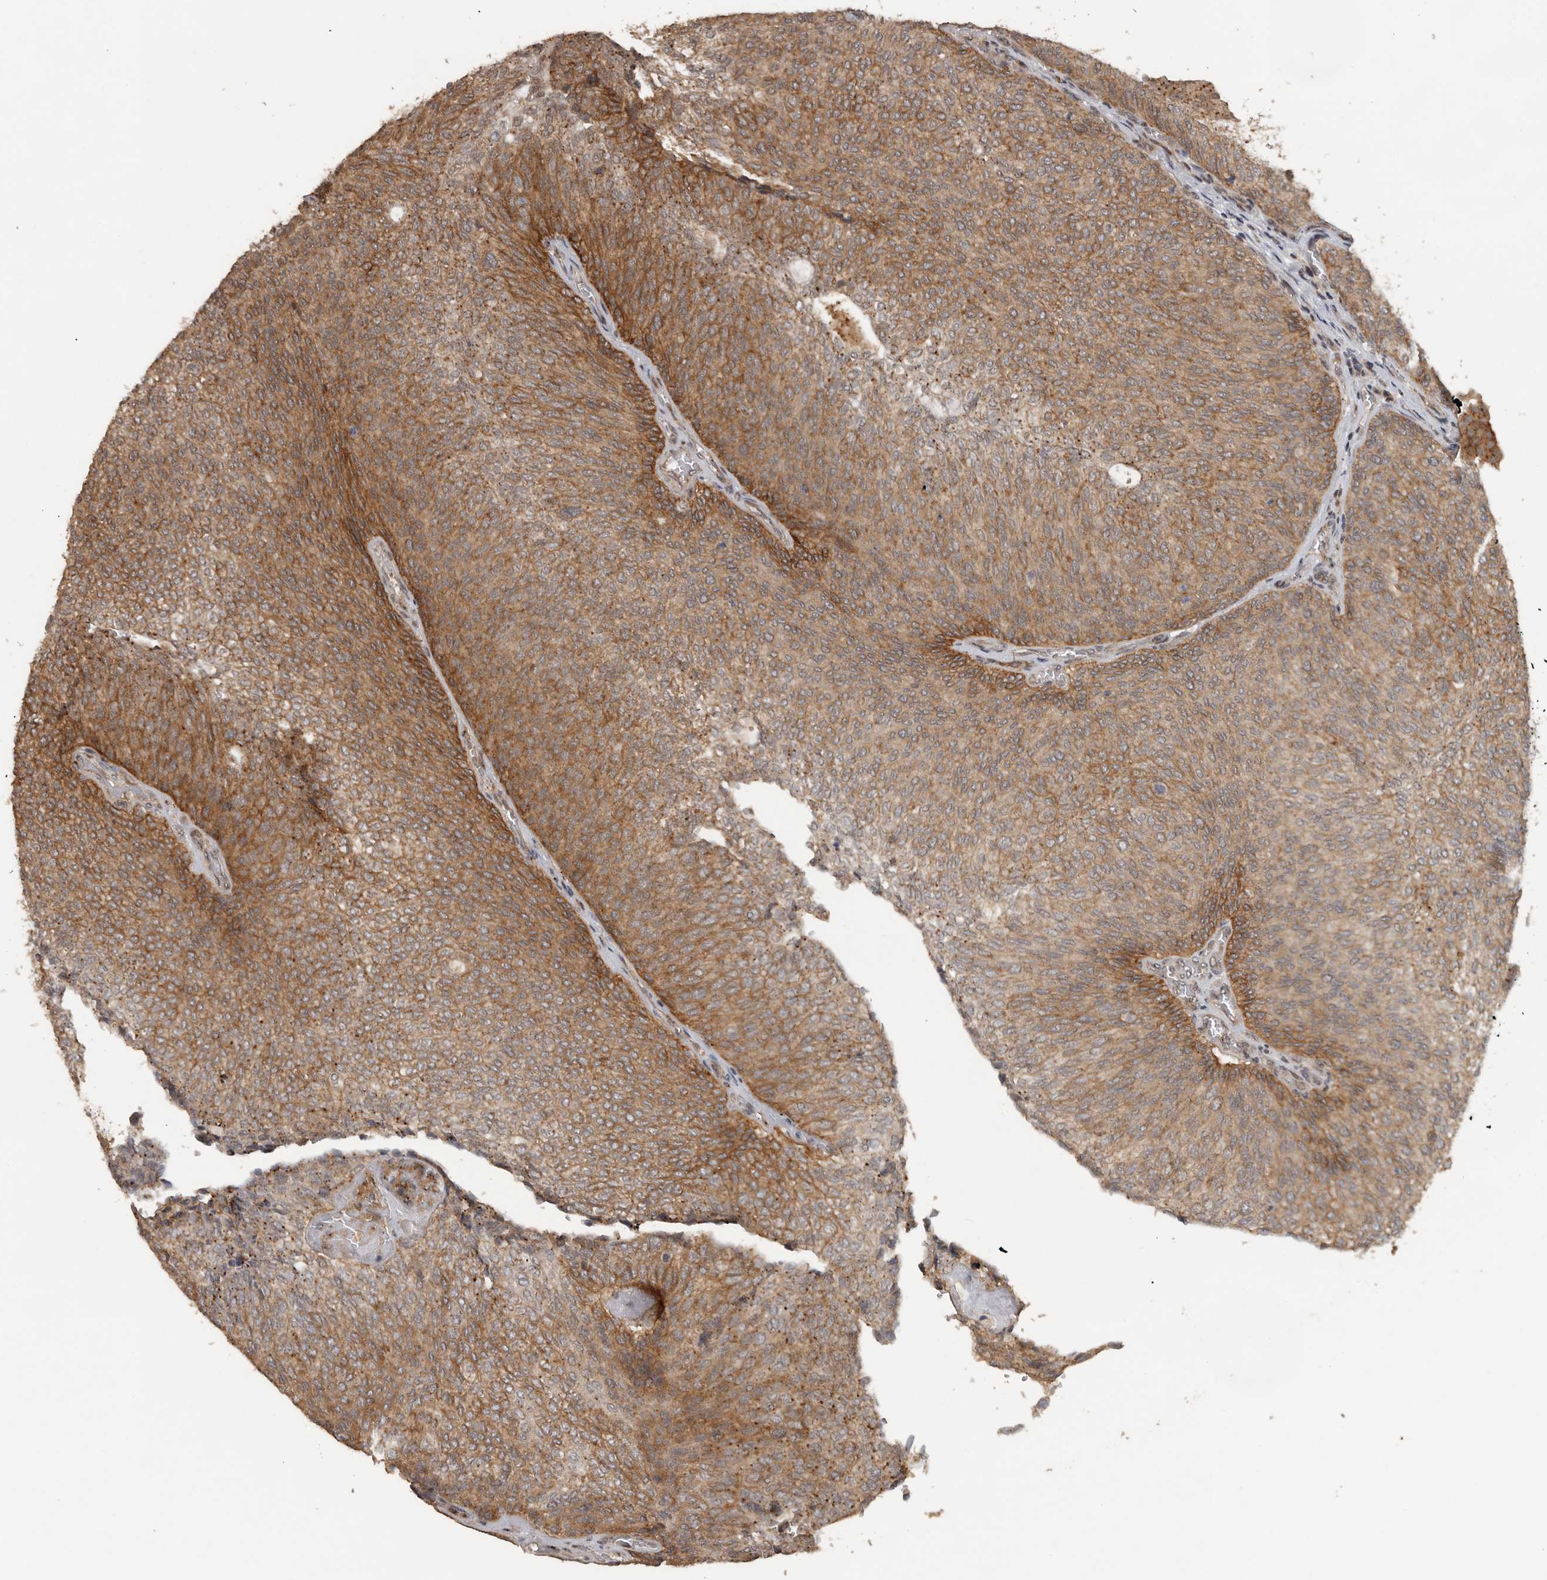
{"staining": {"intensity": "moderate", "quantity": ">75%", "location": "cytoplasmic/membranous"}, "tissue": "urothelial cancer", "cell_type": "Tumor cells", "image_type": "cancer", "snomed": [{"axis": "morphology", "description": "Urothelial carcinoma, Low grade"}, {"axis": "topography", "description": "Urinary bladder"}], "caption": "DAB immunohistochemical staining of urothelial cancer demonstrates moderate cytoplasmic/membranous protein staining in about >75% of tumor cells.", "gene": "CEP350", "patient": {"sex": "female", "age": 79}}